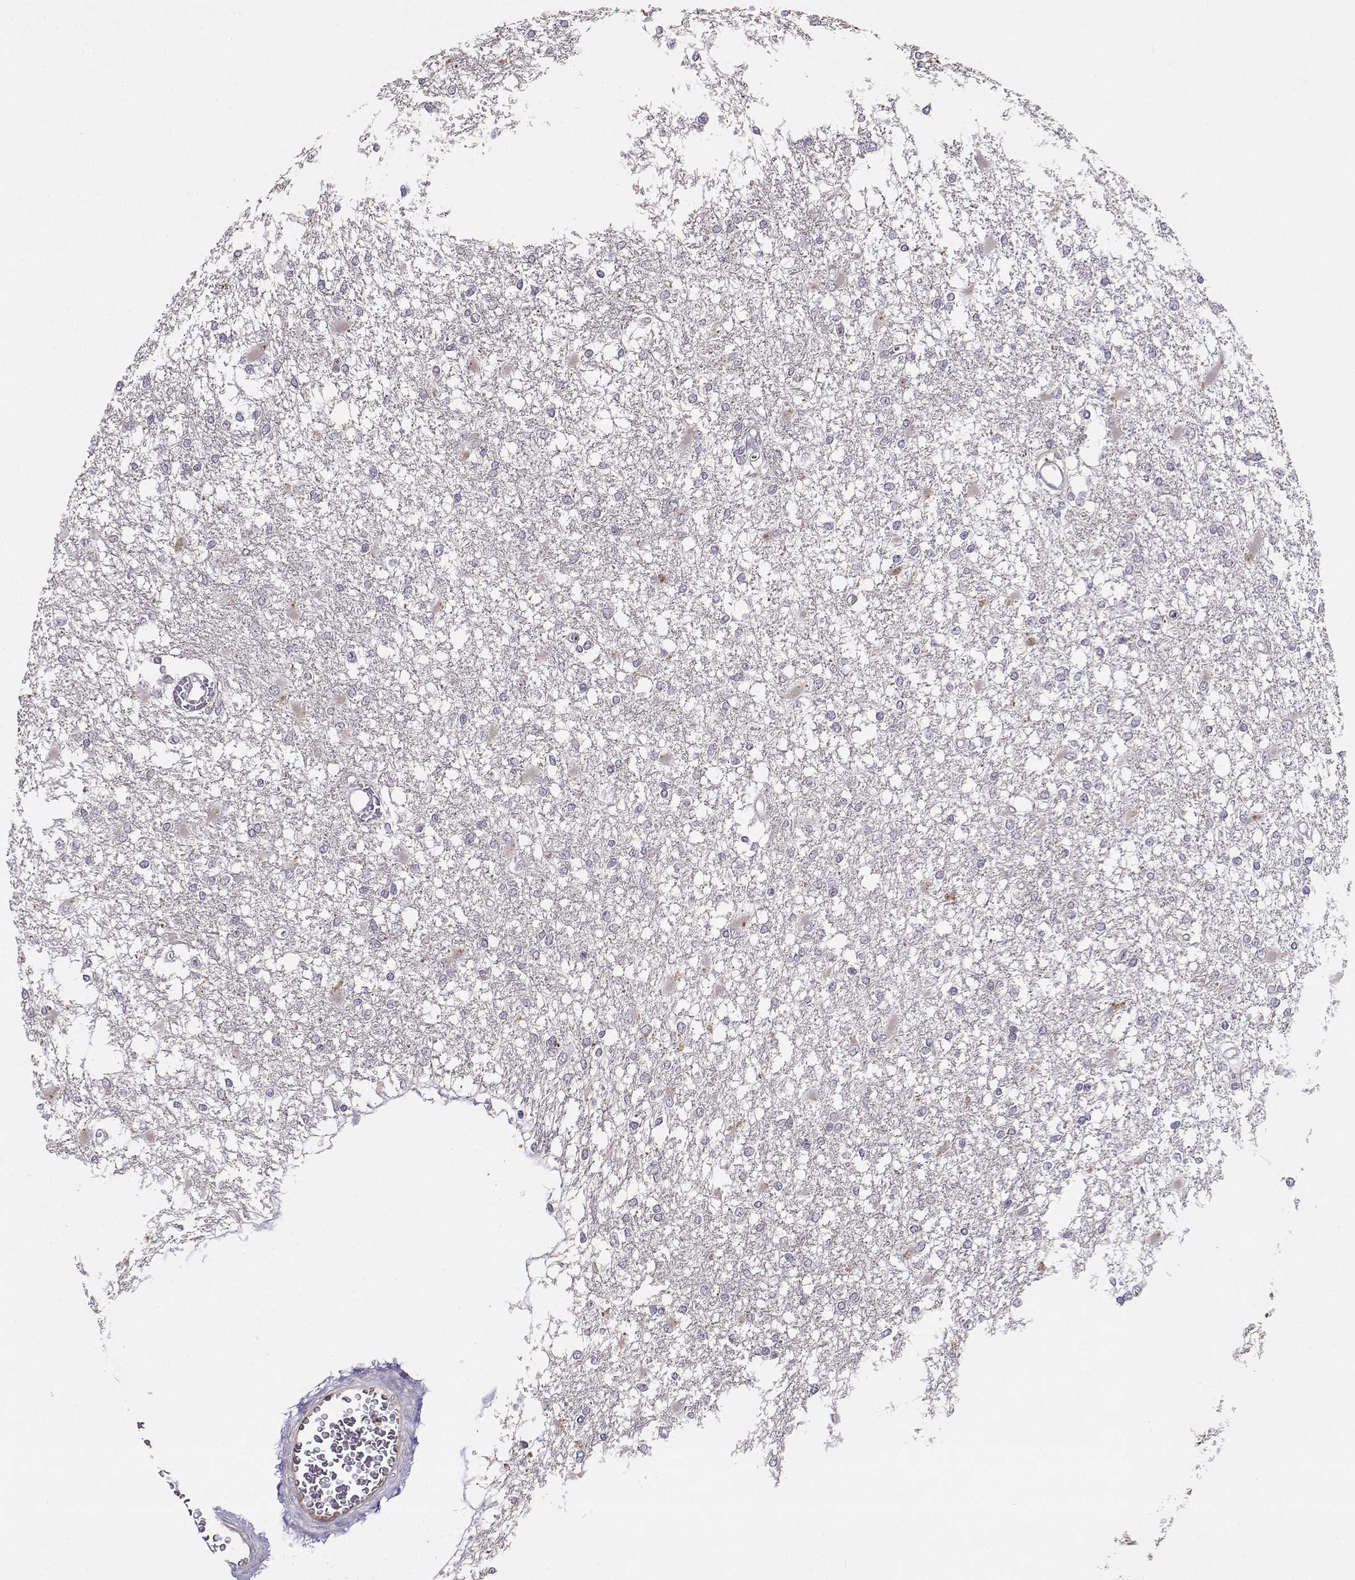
{"staining": {"intensity": "negative", "quantity": "none", "location": "none"}, "tissue": "glioma", "cell_type": "Tumor cells", "image_type": "cancer", "snomed": [{"axis": "morphology", "description": "Glioma, malignant, High grade"}, {"axis": "topography", "description": "Cerebral cortex"}], "caption": "This is a photomicrograph of immunohistochemistry staining of high-grade glioma (malignant), which shows no positivity in tumor cells. Nuclei are stained in blue.", "gene": "BMX", "patient": {"sex": "male", "age": 79}}